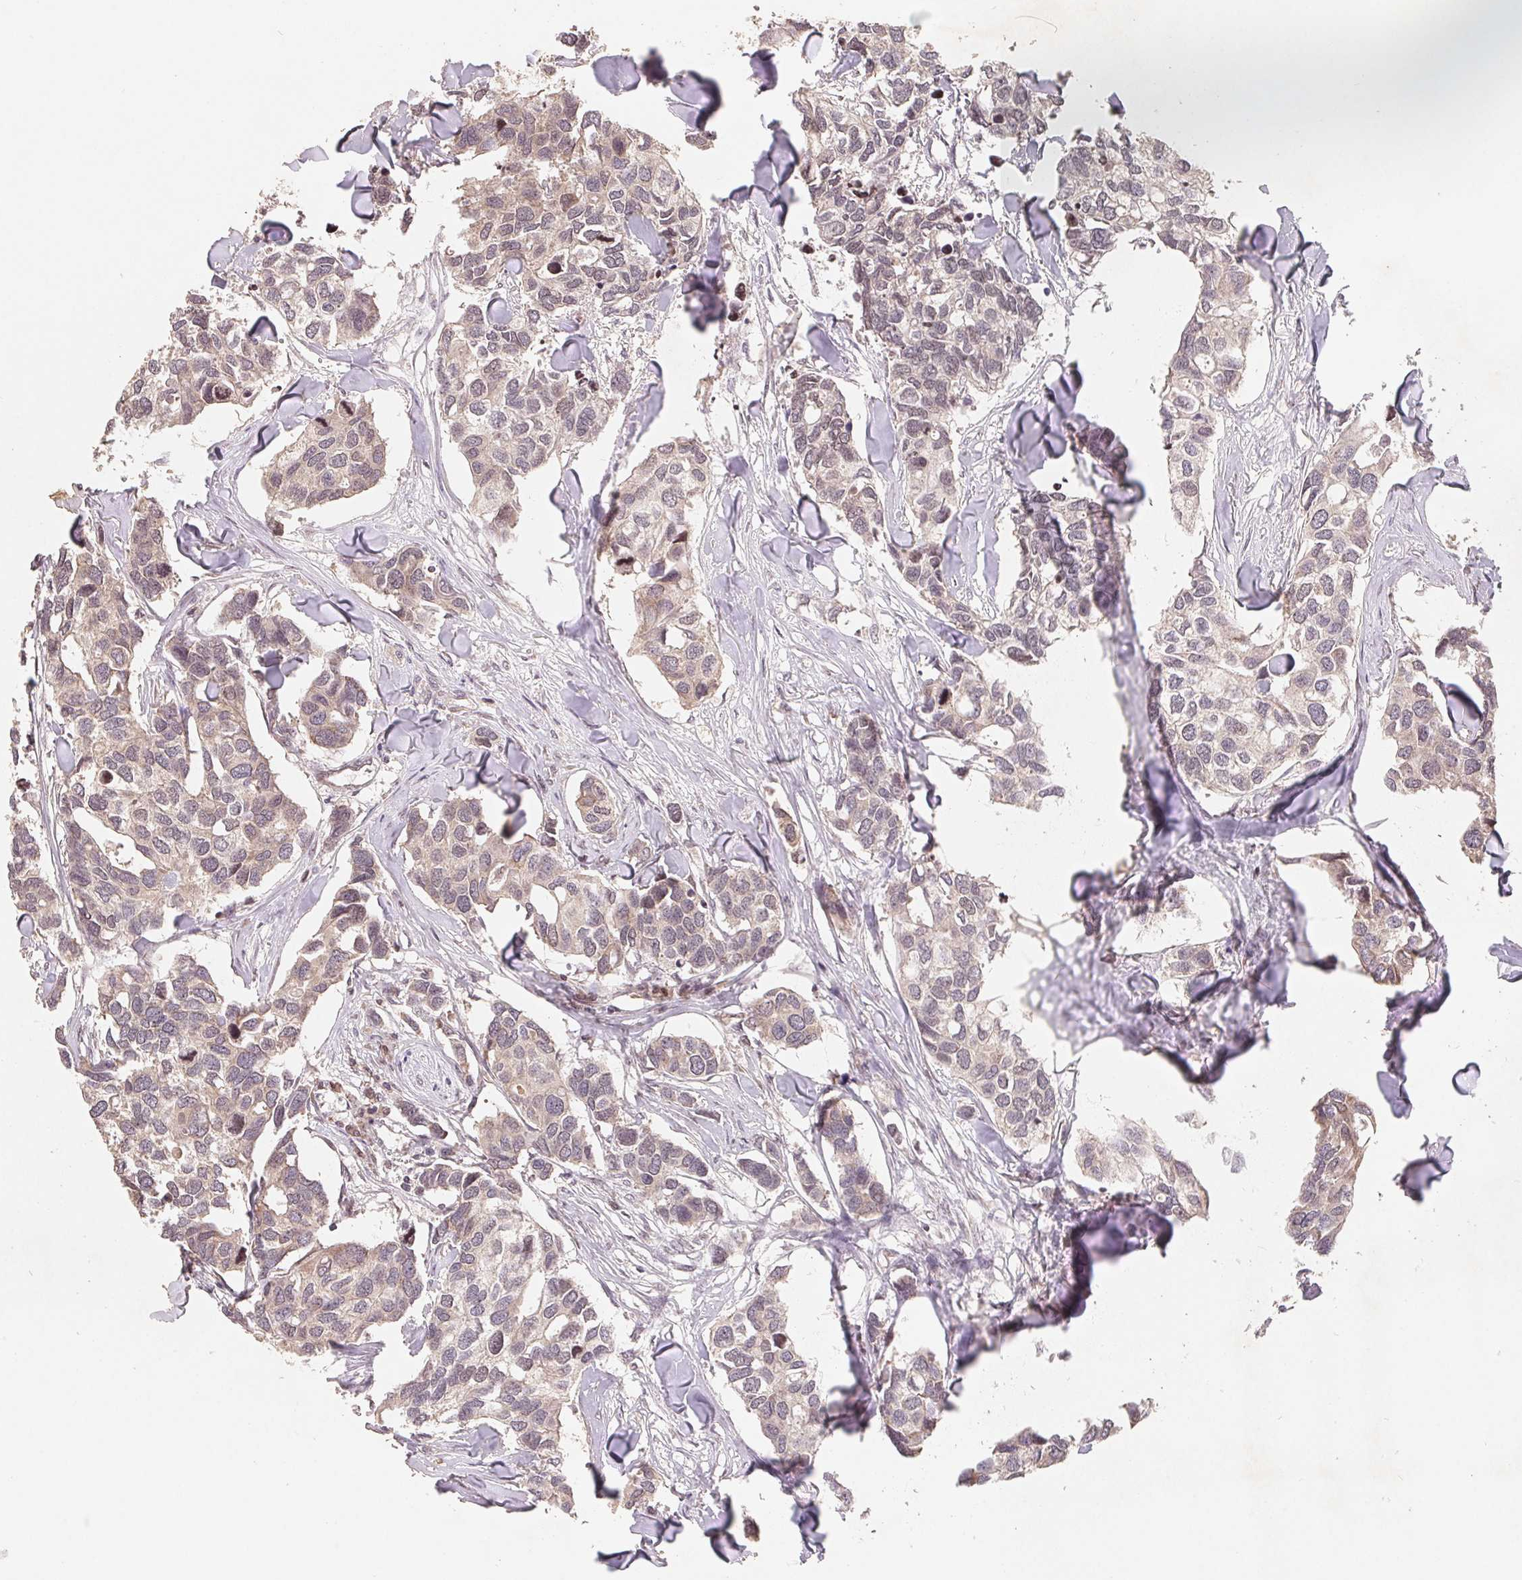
{"staining": {"intensity": "negative", "quantity": "none", "location": "none"}, "tissue": "breast cancer", "cell_type": "Tumor cells", "image_type": "cancer", "snomed": [{"axis": "morphology", "description": "Duct carcinoma"}, {"axis": "topography", "description": "Breast"}], "caption": "The histopathology image exhibits no staining of tumor cells in breast cancer (intraductal carcinoma).", "gene": "HMGN3", "patient": {"sex": "female", "age": 83}}